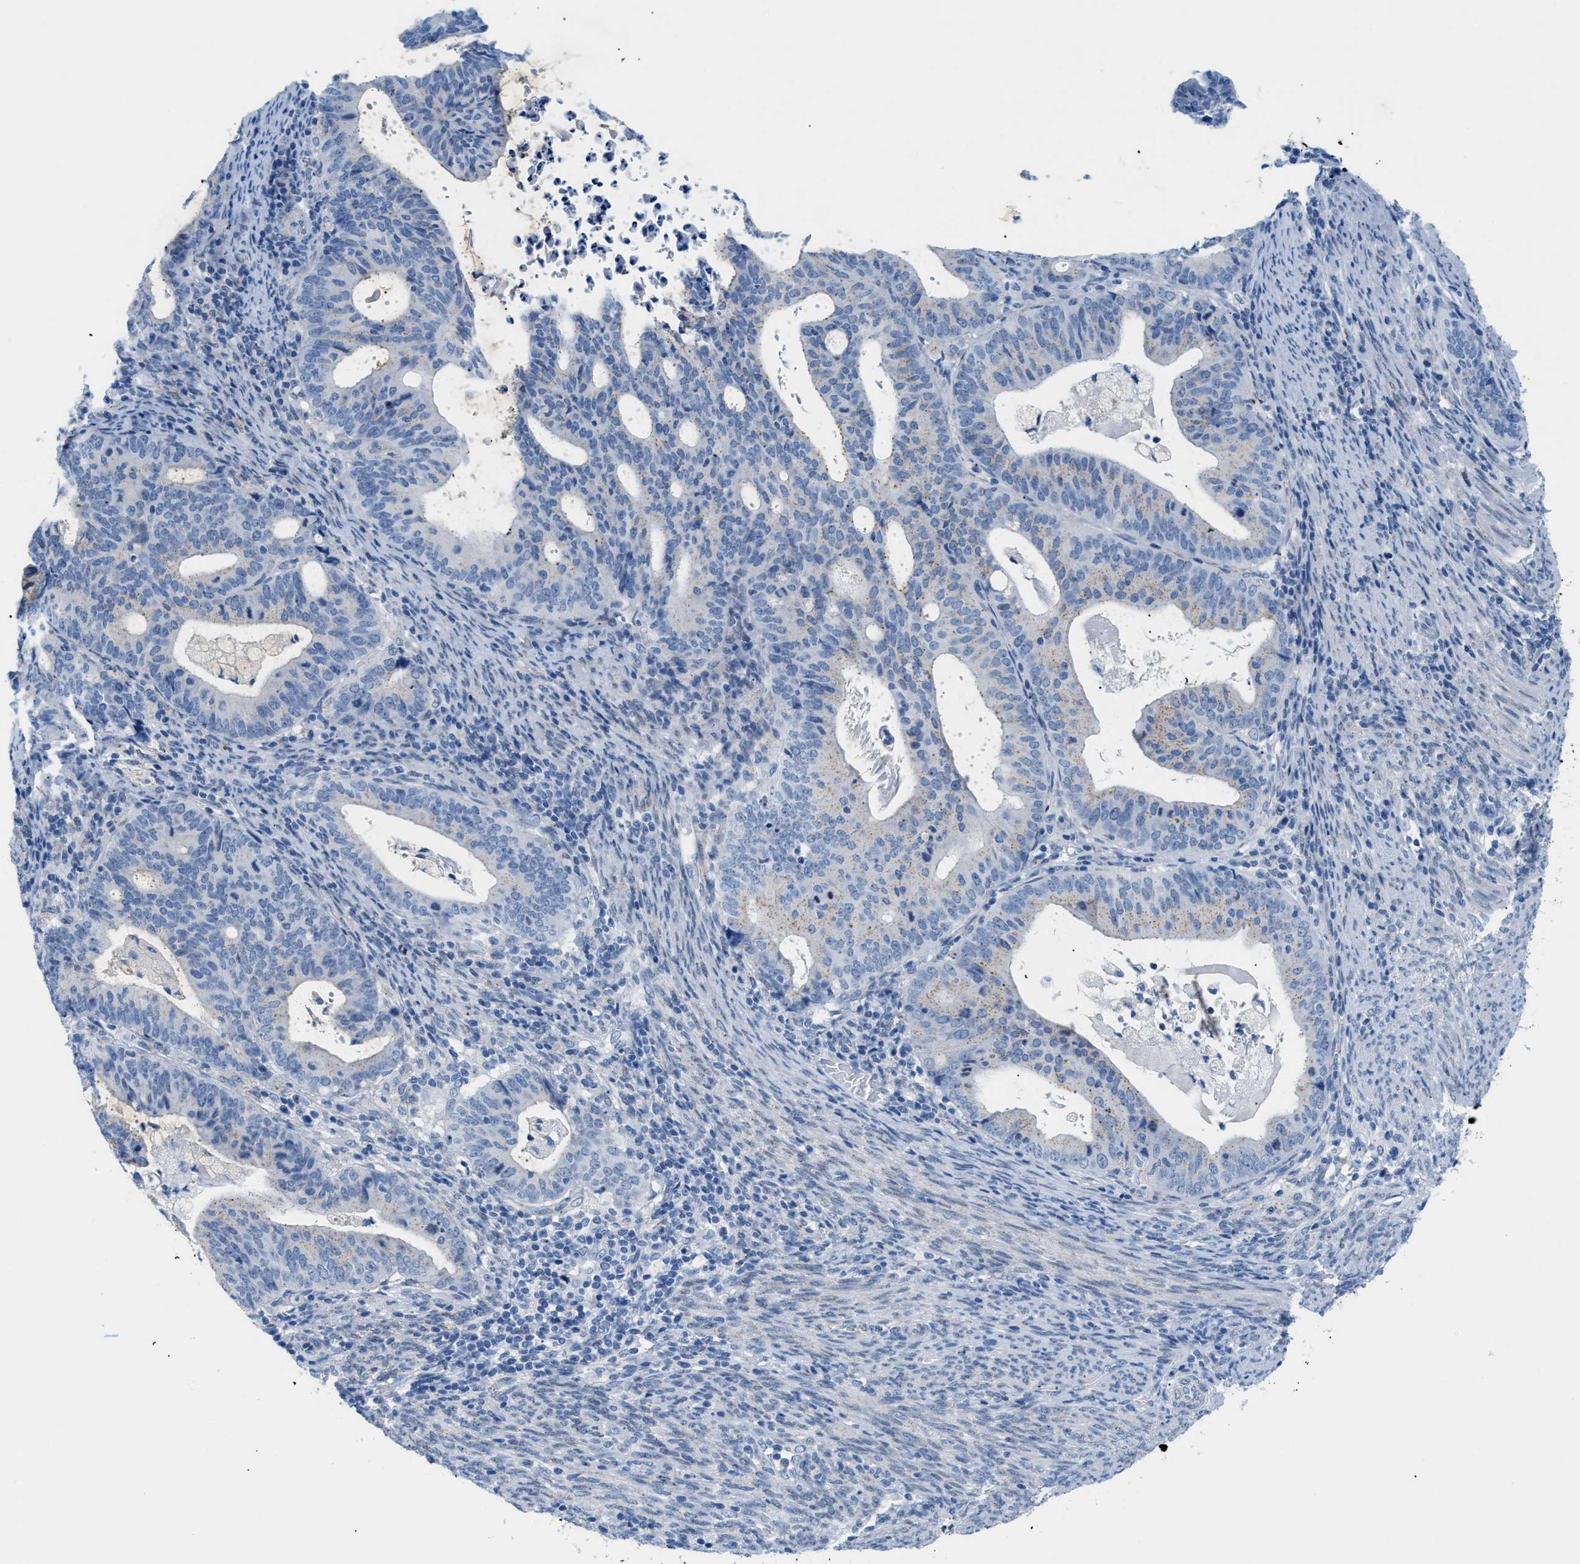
{"staining": {"intensity": "negative", "quantity": "none", "location": "none"}, "tissue": "endometrial cancer", "cell_type": "Tumor cells", "image_type": "cancer", "snomed": [{"axis": "morphology", "description": "Adenocarcinoma, NOS"}, {"axis": "topography", "description": "Uterus"}], "caption": "Image shows no protein expression in tumor cells of endometrial adenocarcinoma tissue.", "gene": "FDCSP", "patient": {"sex": "female", "age": 83}}